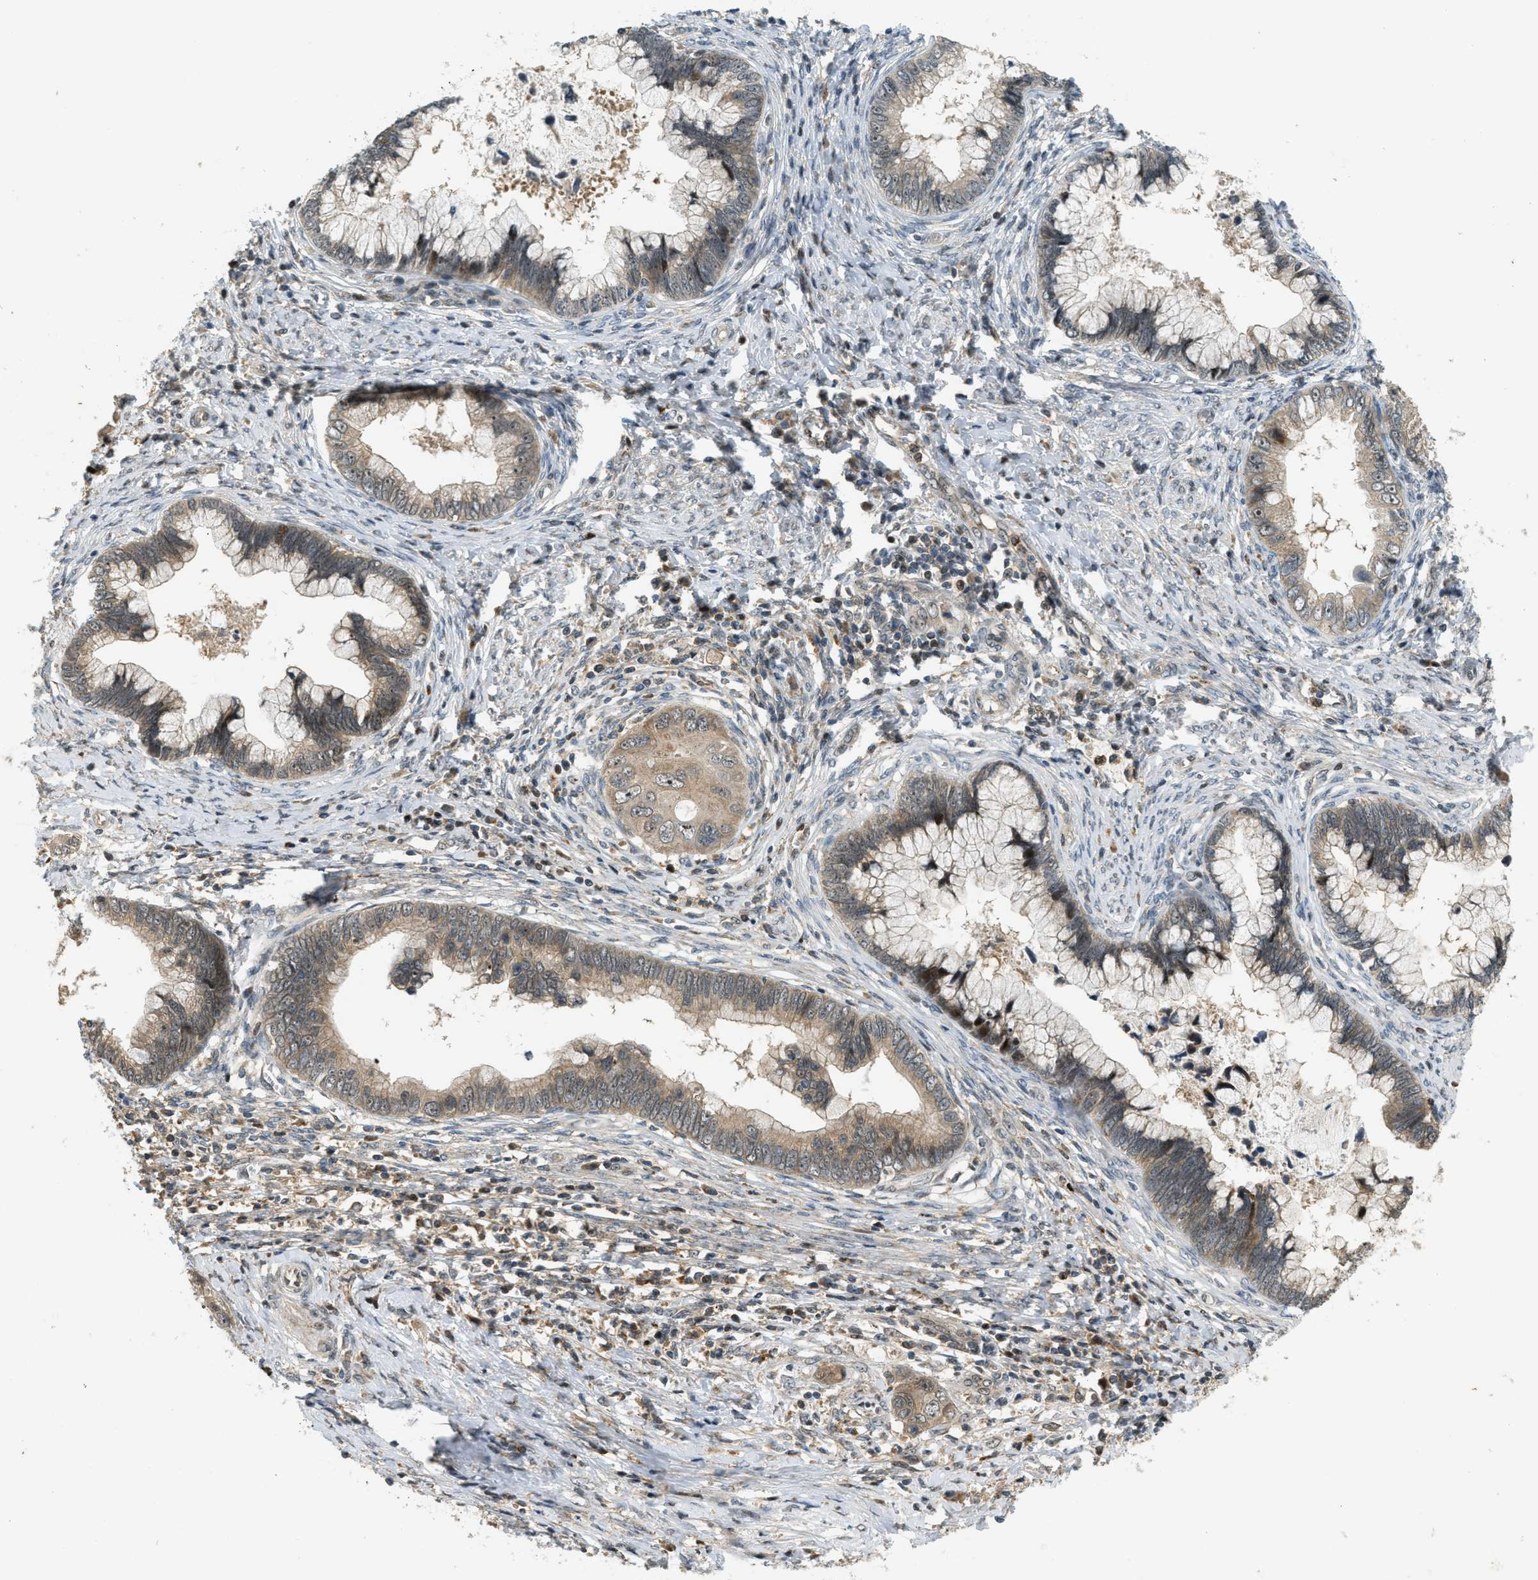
{"staining": {"intensity": "moderate", "quantity": "25%-75%", "location": "cytoplasmic/membranous"}, "tissue": "cervical cancer", "cell_type": "Tumor cells", "image_type": "cancer", "snomed": [{"axis": "morphology", "description": "Adenocarcinoma, NOS"}, {"axis": "topography", "description": "Cervix"}], "caption": "Moderate cytoplasmic/membranous staining is seen in about 25%-75% of tumor cells in cervical cancer (adenocarcinoma). (DAB (3,3'-diaminobenzidine) IHC with brightfield microscopy, high magnification).", "gene": "TRAPPC14", "patient": {"sex": "female", "age": 44}}